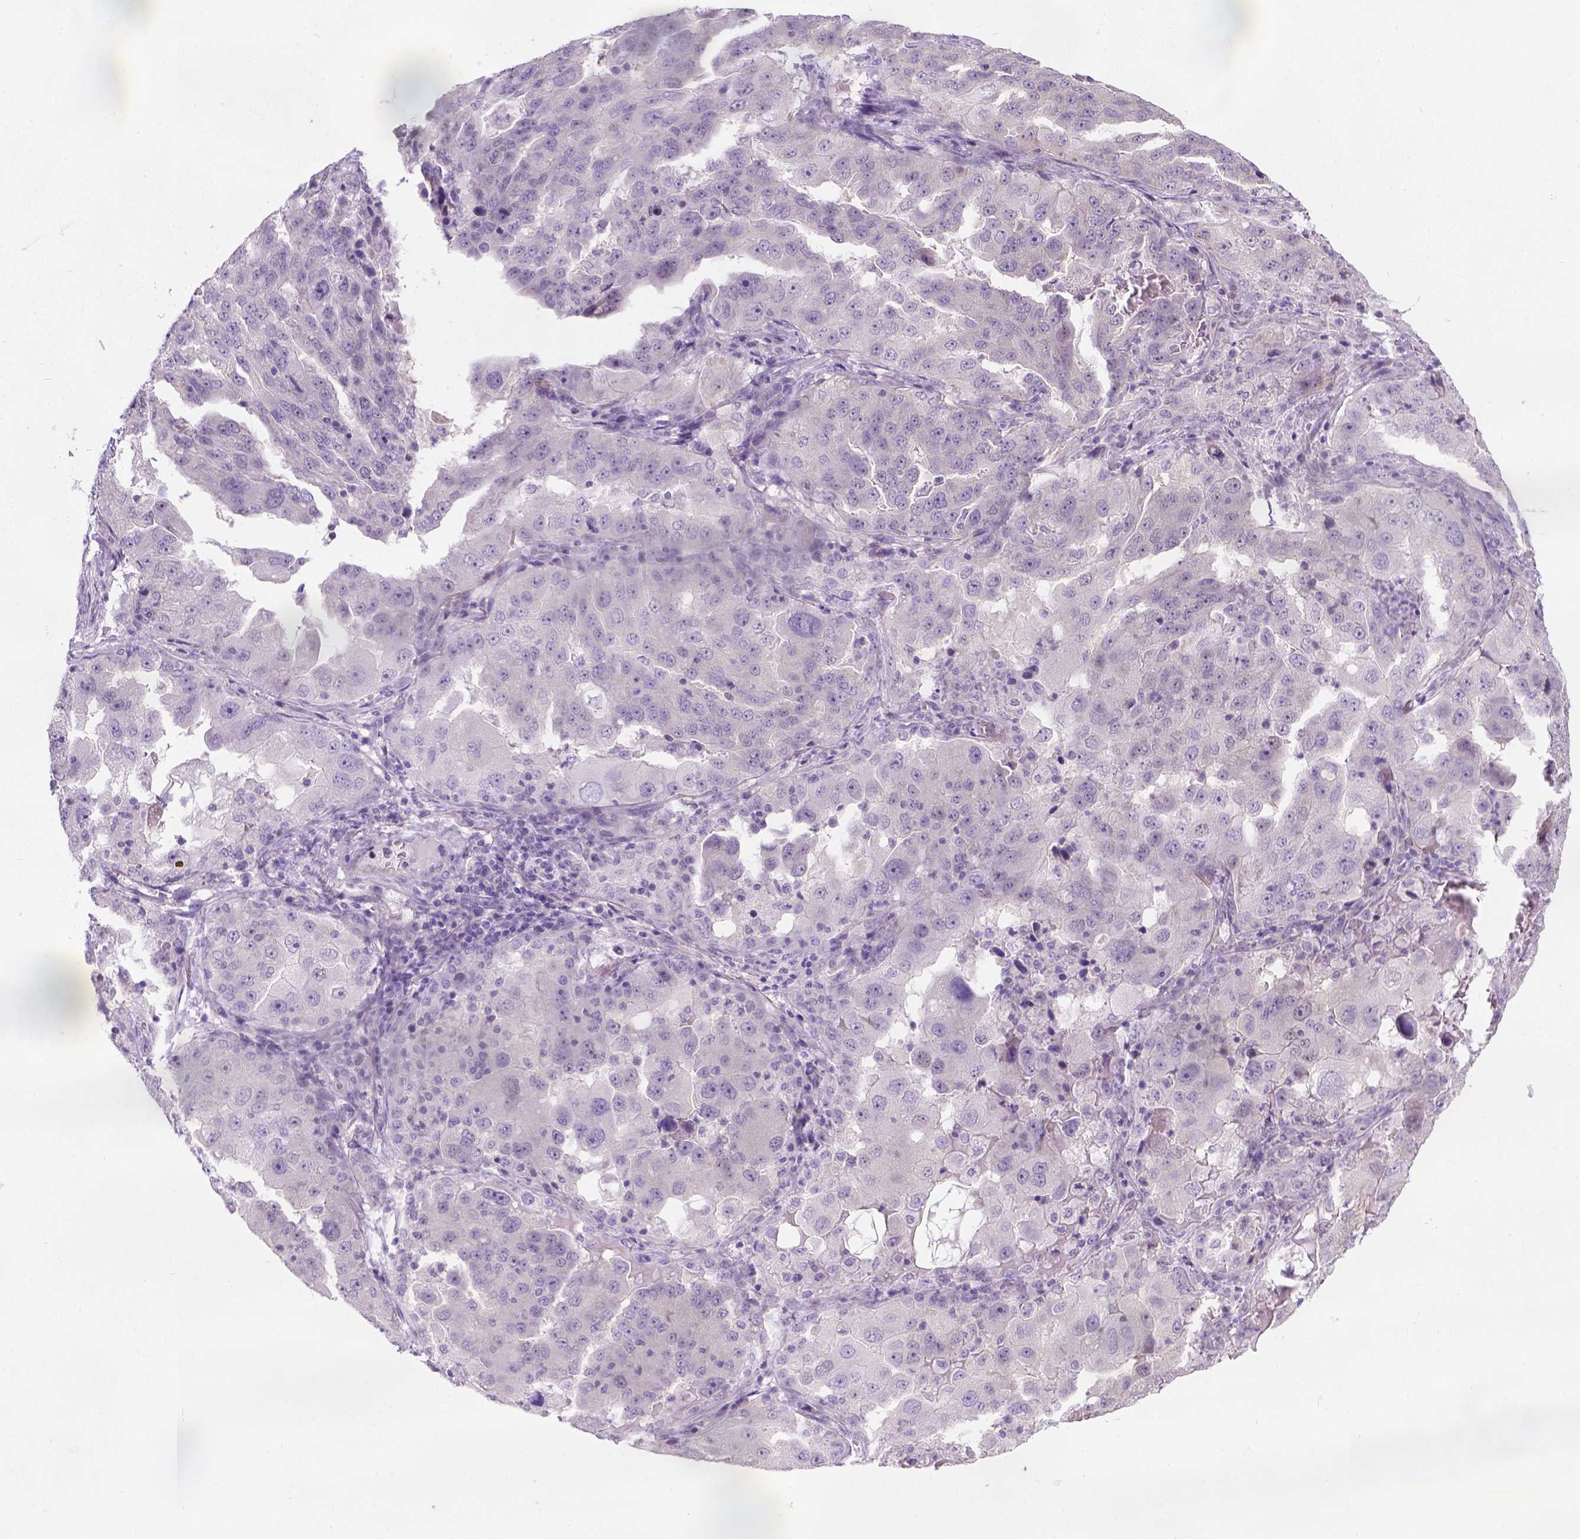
{"staining": {"intensity": "negative", "quantity": "none", "location": "none"}, "tissue": "lung cancer", "cell_type": "Tumor cells", "image_type": "cancer", "snomed": [{"axis": "morphology", "description": "Adenocarcinoma, NOS"}, {"axis": "topography", "description": "Lung"}], "caption": "Tumor cells show no significant positivity in adenocarcinoma (lung).", "gene": "C20orf144", "patient": {"sex": "female", "age": 61}}